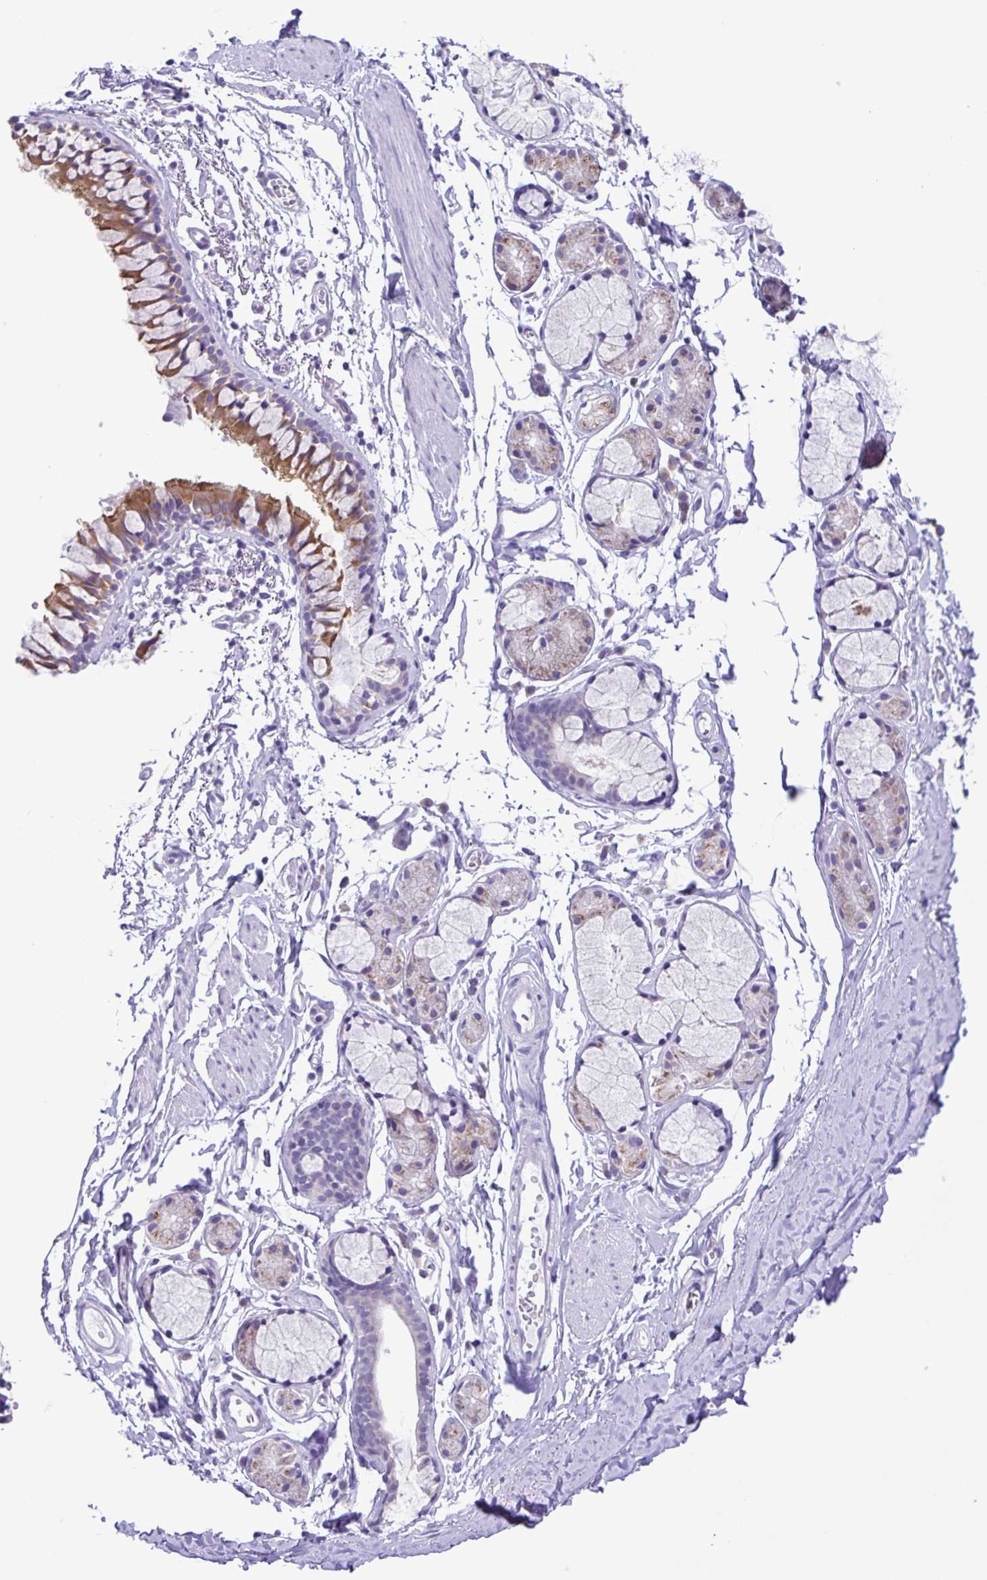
{"staining": {"intensity": "negative", "quantity": "none", "location": "none"}, "tissue": "soft tissue", "cell_type": "Chondrocytes", "image_type": "normal", "snomed": [{"axis": "morphology", "description": "Normal tissue, NOS"}, {"axis": "topography", "description": "Cartilage tissue"}, {"axis": "topography", "description": "Bronchus"}, {"axis": "topography", "description": "Peripheral nerve tissue"}], "caption": "Chondrocytes are negative for brown protein staining in unremarkable soft tissue. (Stains: DAB immunohistochemistry (IHC) with hematoxylin counter stain, Microscopy: brightfield microscopy at high magnification).", "gene": "CAPSL", "patient": {"sex": "female", "age": 59}}